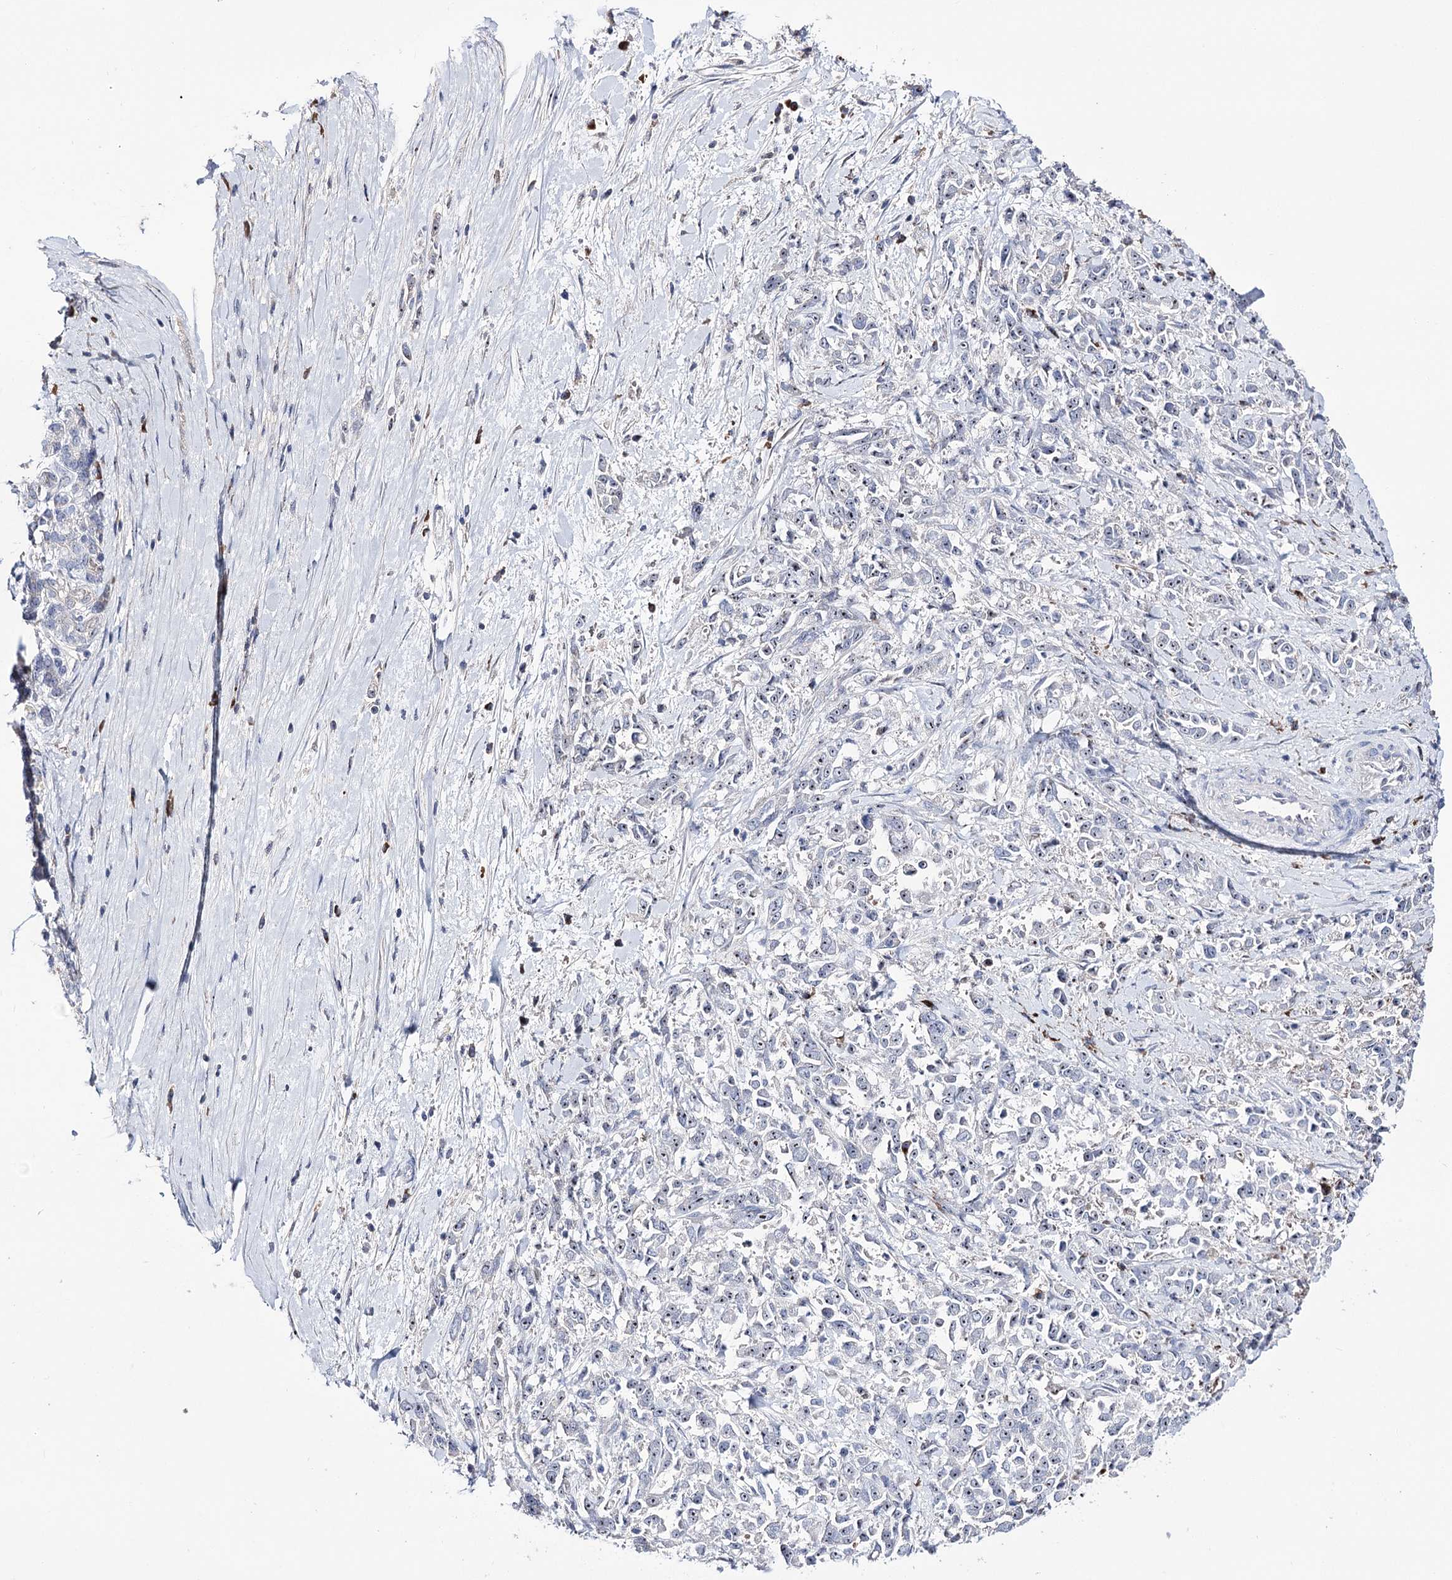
{"staining": {"intensity": "weak", "quantity": "25%-75%", "location": "nuclear"}, "tissue": "pancreatic cancer", "cell_type": "Tumor cells", "image_type": "cancer", "snomed": [{"axis": "morphology", "description": "Normal tissue, NOS"}, {"axis": "morphology", "description": "Adenocarcinoma, NOS"}, {"axis": "topography", "description": "Pancreas"}], "caption": "The photomicrograph displays immunohistochemical staining of pancreatic adenocarcinoma. There is weak nuclear expression is identified in about 25%-75% of tumor cells. (IHC, brightfield microscopy, high magnification).", "gene": "PCGF5", "patient": {"sex": "female", "age": 64}}